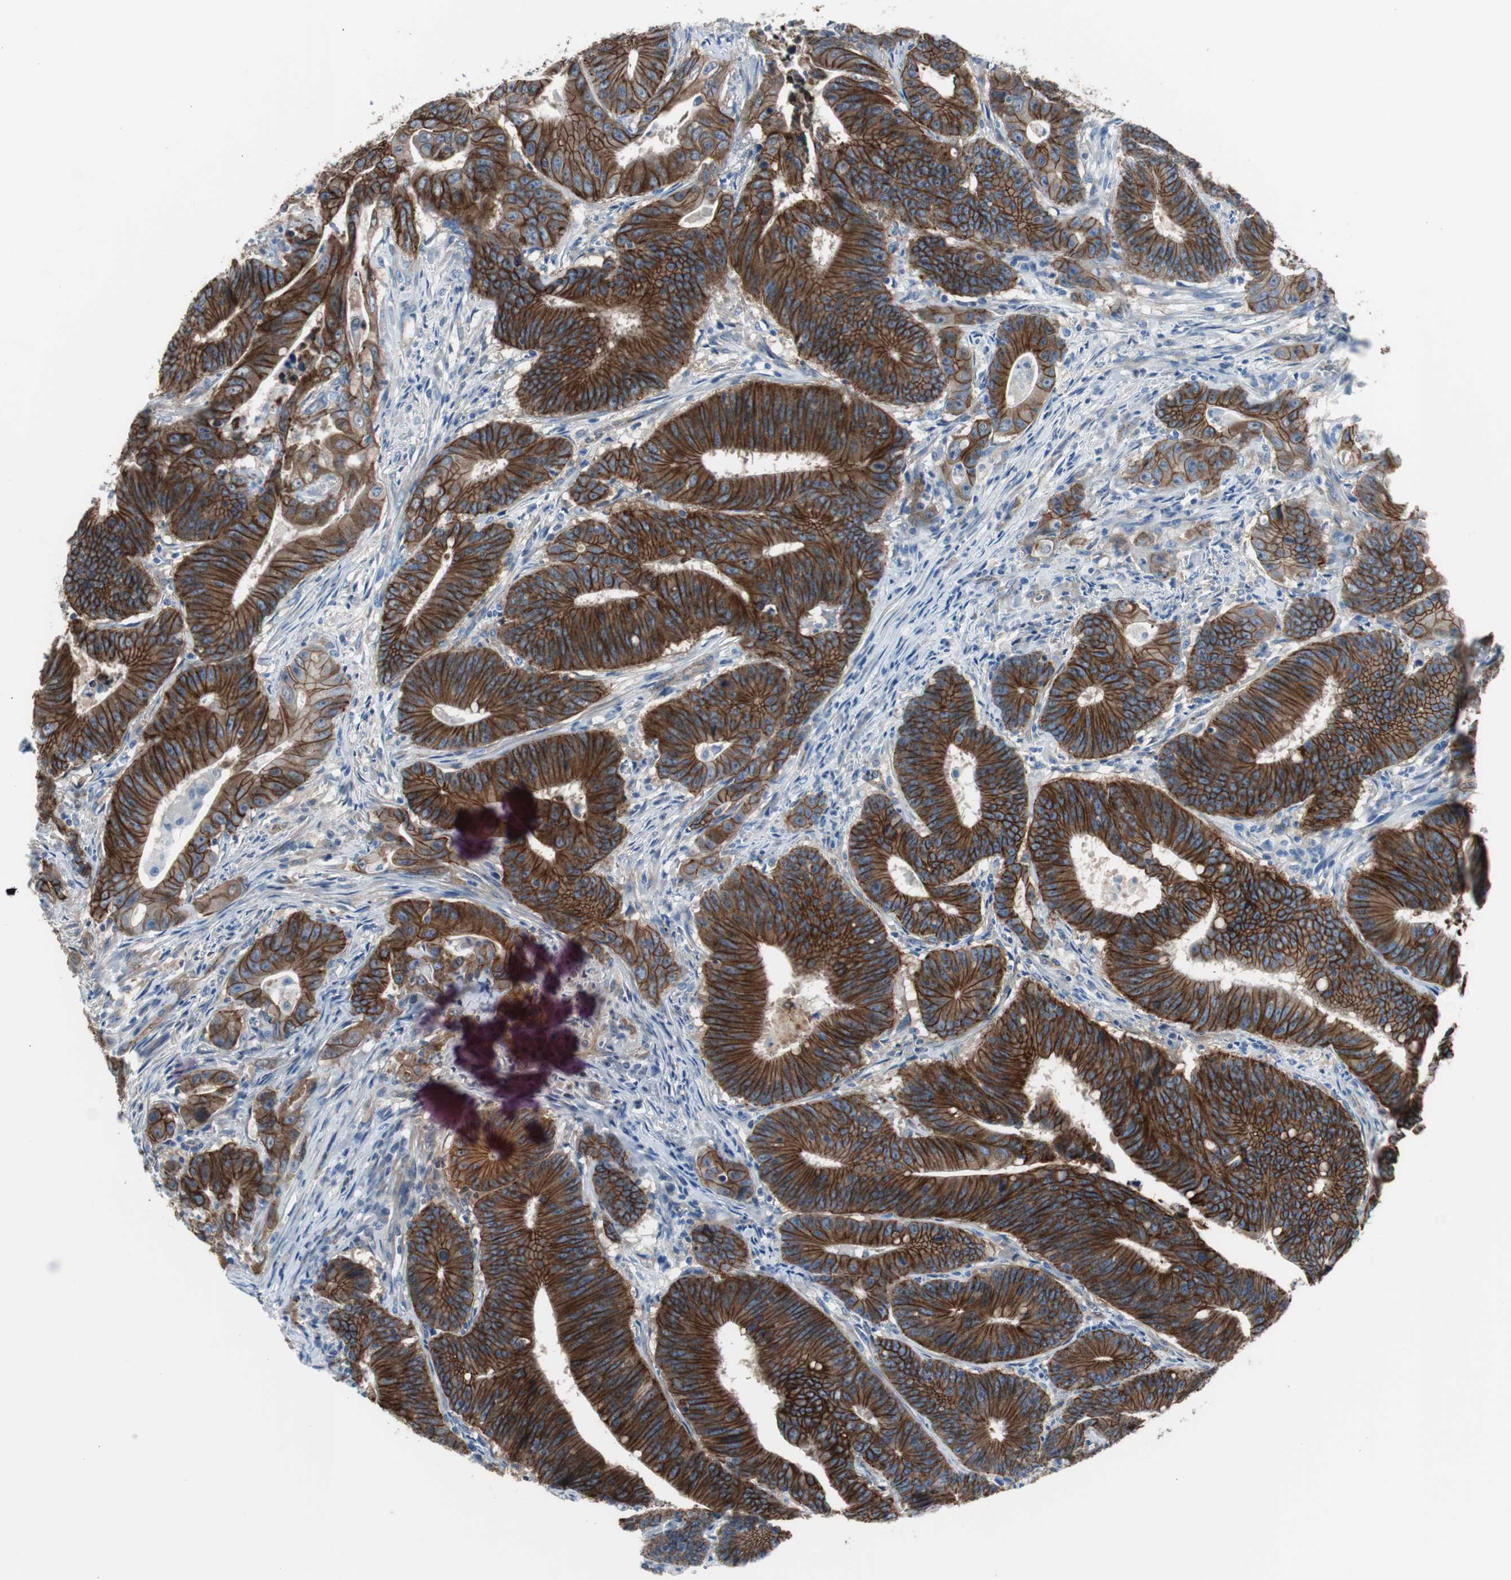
{"staining": {"intensity": "strong", "quantity": ">75%", "location": "cytoplasmic/membranous"}, "tissue": "colorectal cancer", "cell_type": "Tumor cells", "image_type": "cancer", "snomed": [{"axis": "morphology", "description": "Adenocarcinoma, NOS"}, {"axis": "topography", "description": "Colon"}], "caption": "There is high levels of strong cytoplasmic/membranous positivity in tumor cells of colorectal cancer (adenocarcinoma), as demonstrated by immunohistochemical staining (brown color).", "gene": "STXBP4", "patient": {"sex": "male", "age": 45}}